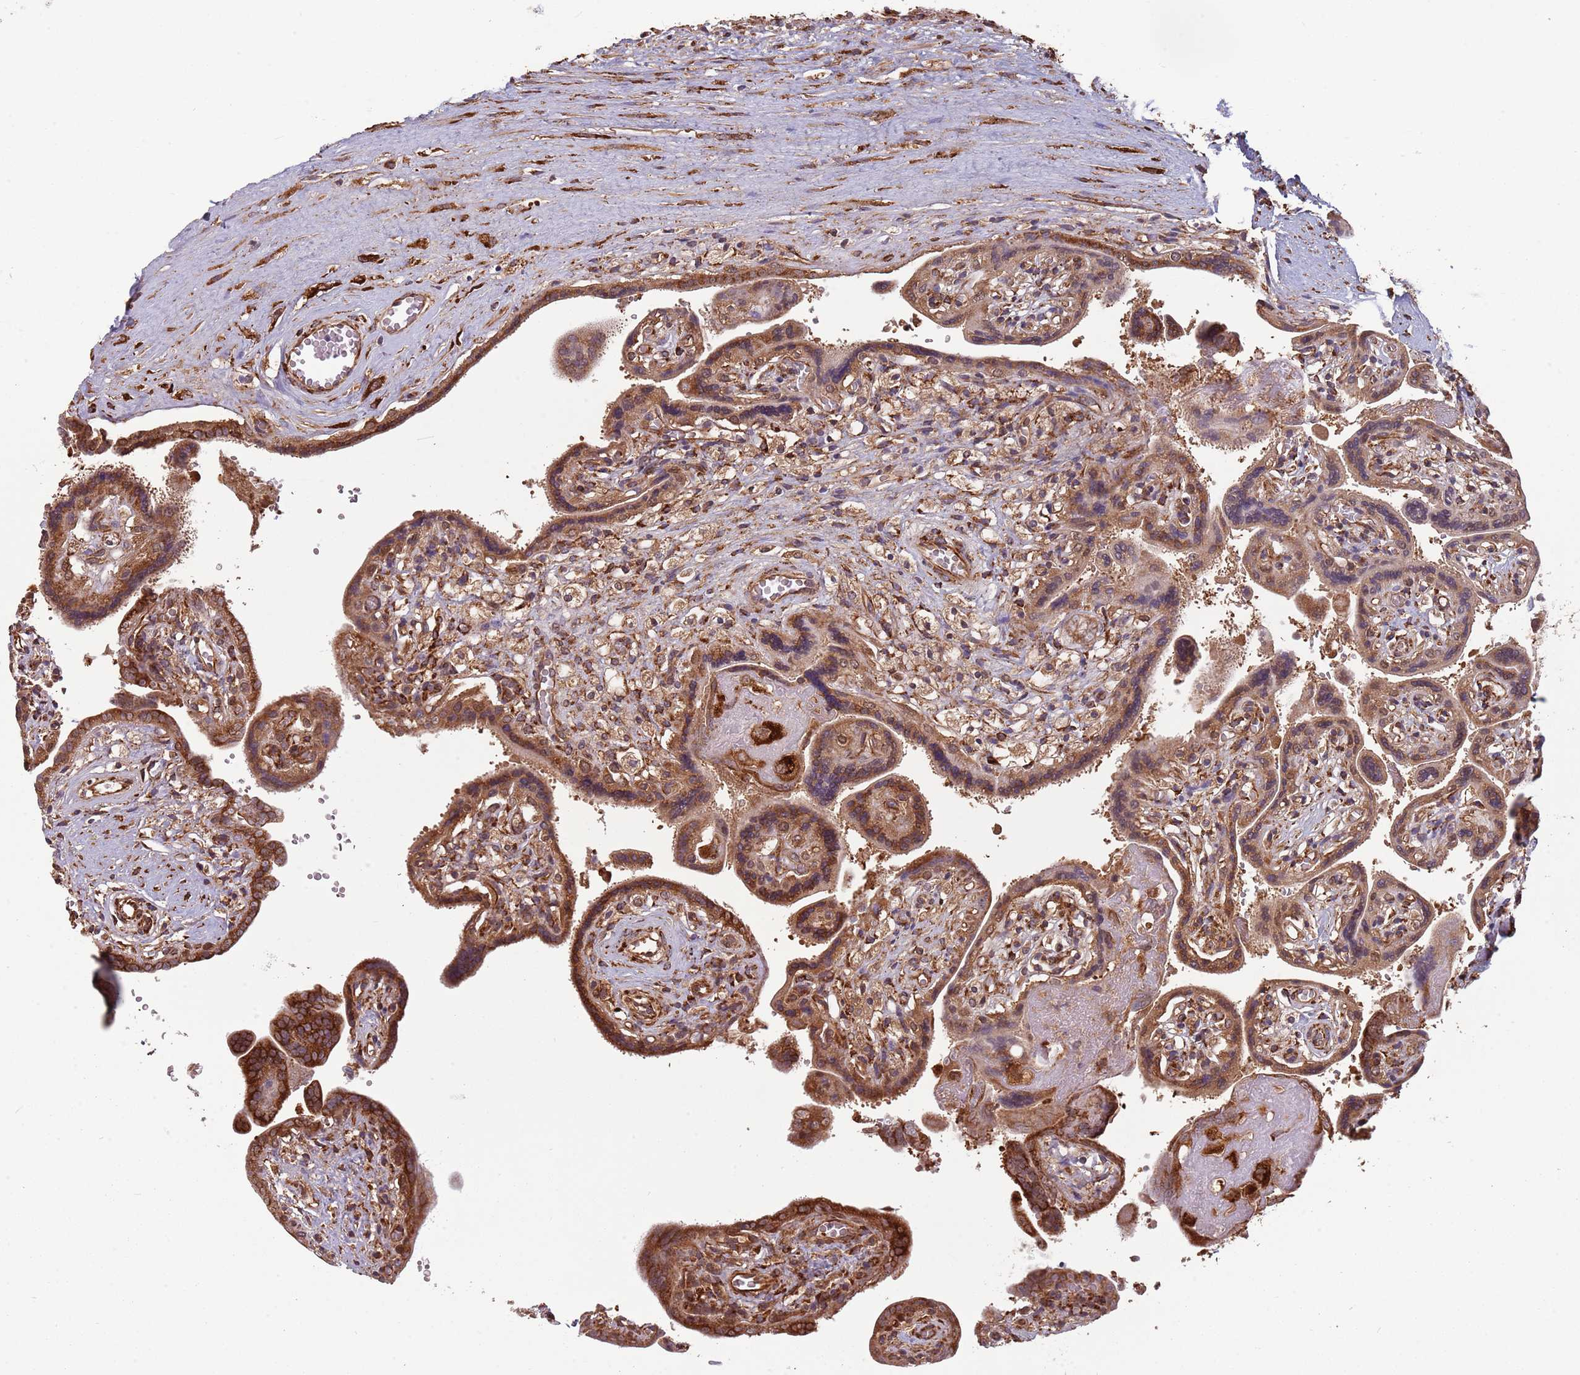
{"staining": {"intensity": "strong", "quantity": ">75%", "location": "cytoplasmic/membranous"}, "tissue": "placenta", "cell_type": "Decidual cells", "image_type": "normal", "snomed": [{"axis": "morphology", "description": "Normal tissue, NOS"}, {"axis": "topography", "description": "Placenta"}], "caption": "Protein expression analysis of normal human placenta reveals strong cytoplasmic/membranous expression in about >75% of decidual cells. (DAB (3,3'-diaminobenzidine) = brown stain, brightfield microscopy at high magnification).", "gene": "COG4", "patient": {"sex": "female", "age": 37}}